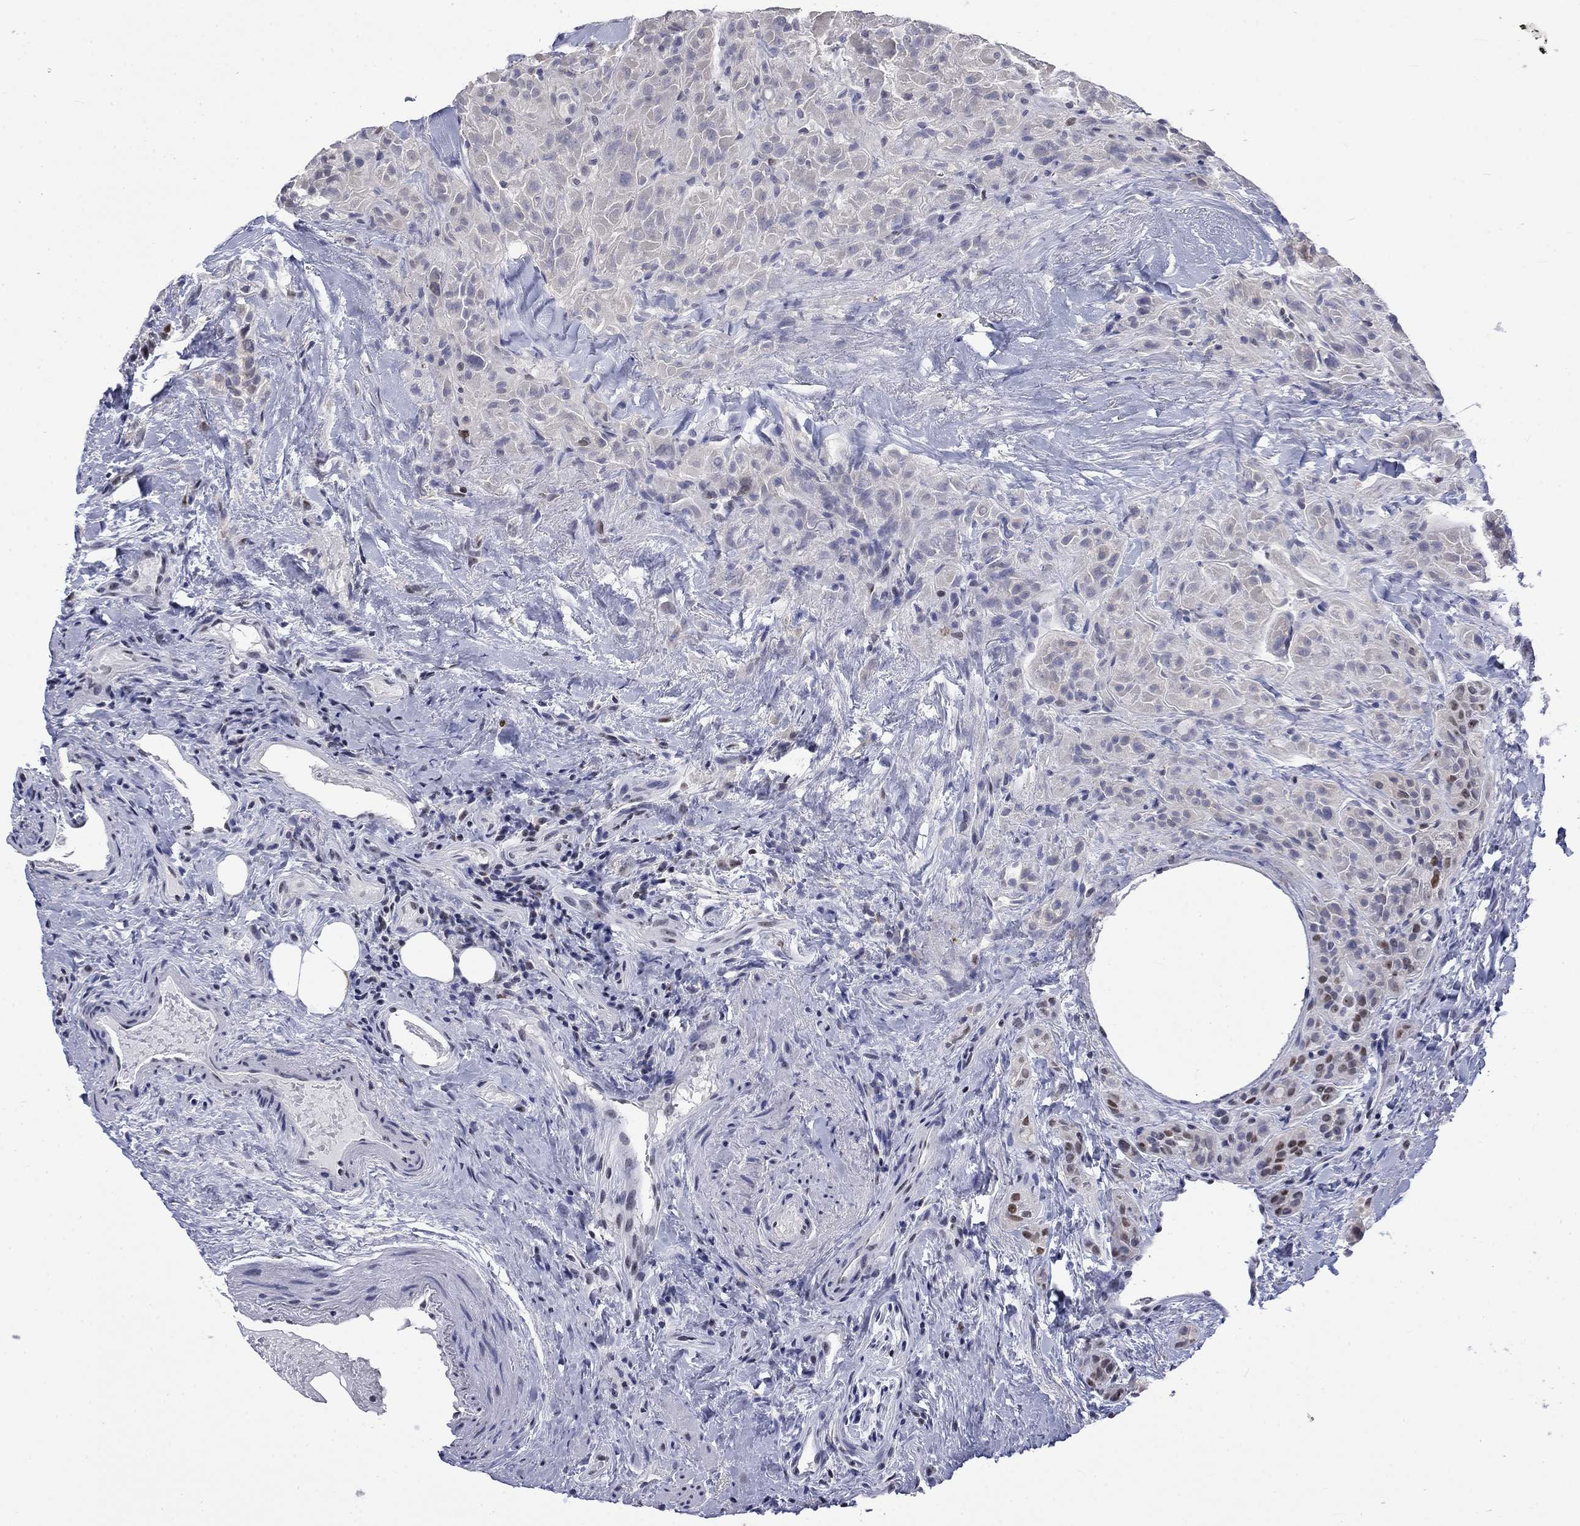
{"staining": {"intensity": "moderate", "quantity": "<25%", "location": "nuclear"}, "tissue": "thyroid cancer", "cell_type": "Tumor cells", "image_type": "cancer", "snomed": [{"axis": "morphology", "description": "Papillary adenocarcinoma, NOS"}, {"axis": "topography", "description": "Thyroid gland"}], "caption": "Papillary adenocarcinoma (thyroid) stained with a brown dye reveals moderate nuclear positive staining in approximately <25% of tumor cells.", "gene": "CSRNP3", "patient": {"sex": "female", "age": 45}}